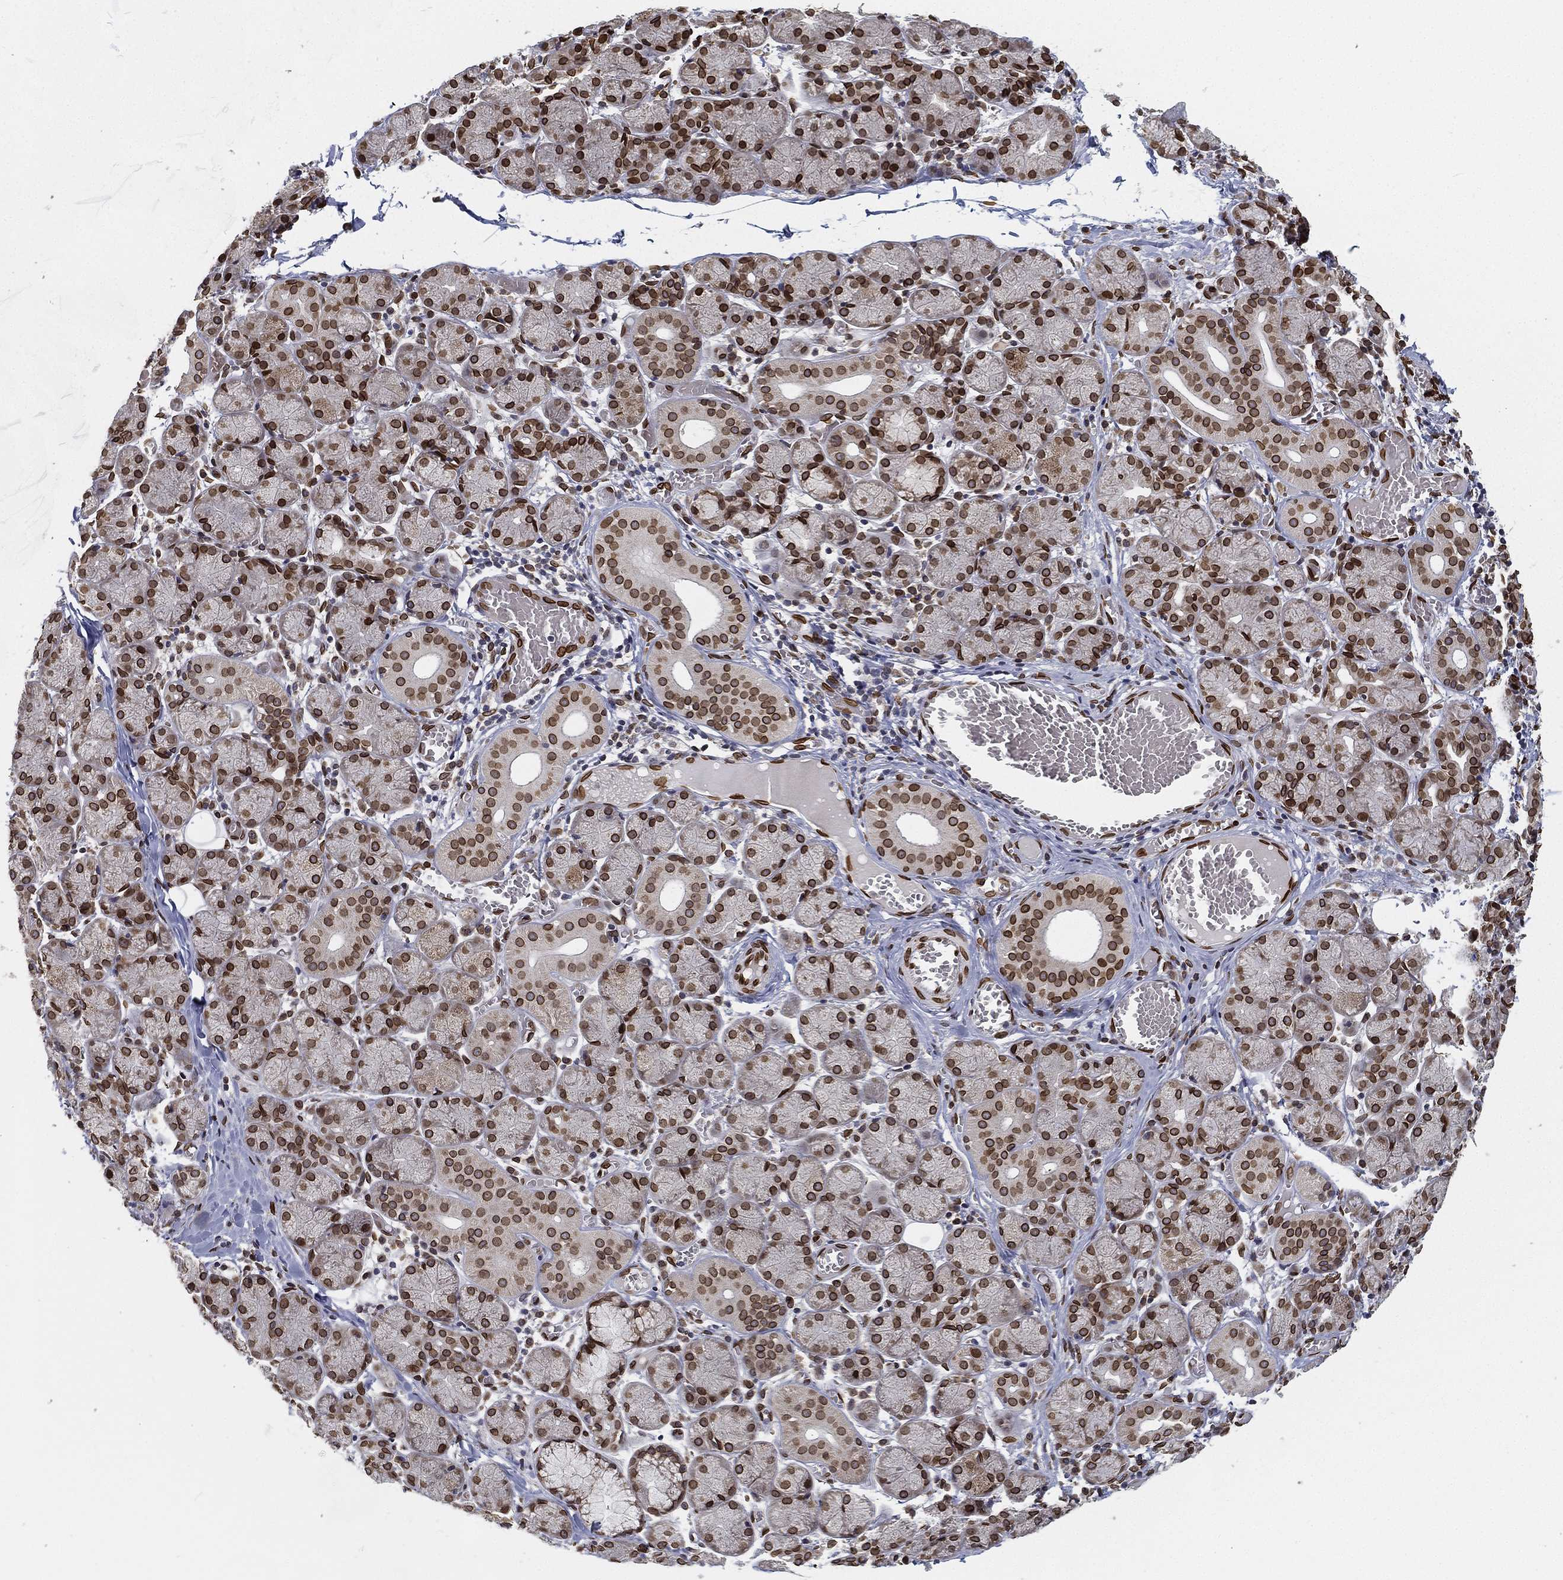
{"staining": {"intensity": "strong", "quantity": ">75%", "location": "cytoplasmic/membranous,nuclear"}, "tissue": "salivary gland", "cell_type": "Glandular cells", "image_type": "normal", "snomed": [{"axis": "morphology", "description": "Normal tissue, NOS"}, {"axis": "topography", "description": "Salivary gland"}, {"axis": "topography", "description": "Peripheral nerve tissue"}], "caption": "Glandular cells exhibit high levels of strong cytoplasmic/membranous,nuclear positivity in about >75% of cells in normal salivary gland. The staining was performed using DAB (3,3'-diaminobenzidine) to visualize the protein expression in brown, while the nuclei were stained in blue with hematoxylin (Magnification: 20x).", "gene": "PALB2", "patient": {"sex": "female", "age": 24}}